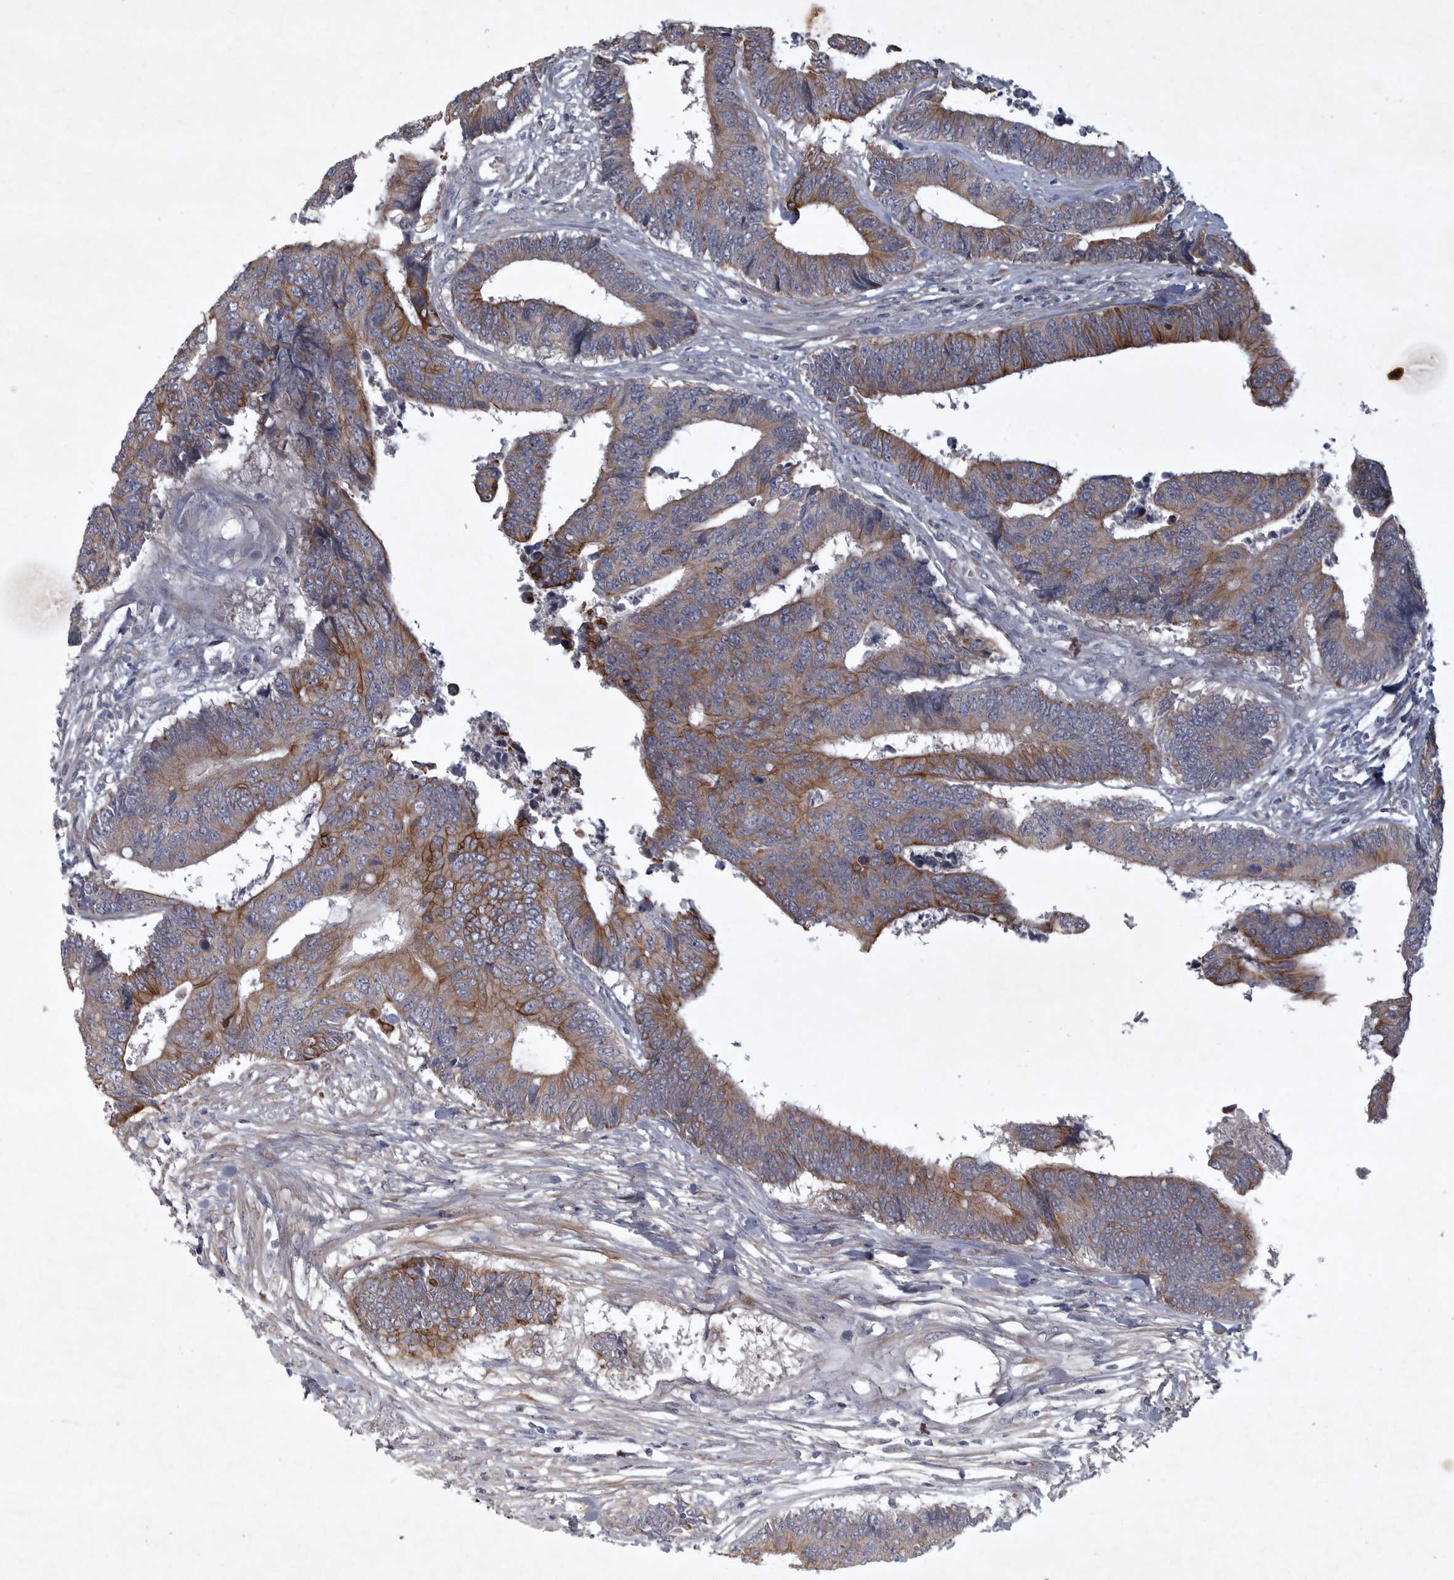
{"staining": {"intensity": "moderate", "quantity": ">75%", "location": "cytoplasmic/membranous"}, "tissue": "colorectal cancer", "cell_type": "Tumor cells", "image_type": "cancer", "snomed": [{"axis": "morphology", "description": "Adenocarcinoma, NOS"}, {"axis": "topography", "description": "Rectum"}], "caption": "A high-resolution image shows immunohistochemistry (IHC) staining of colorectal cancer, which exhibits moderate cytoplasmic/membranous staining in about >75% of tumor cells.", "gene": "BZW2", "patient": {"sex": "male", "age": 84}}